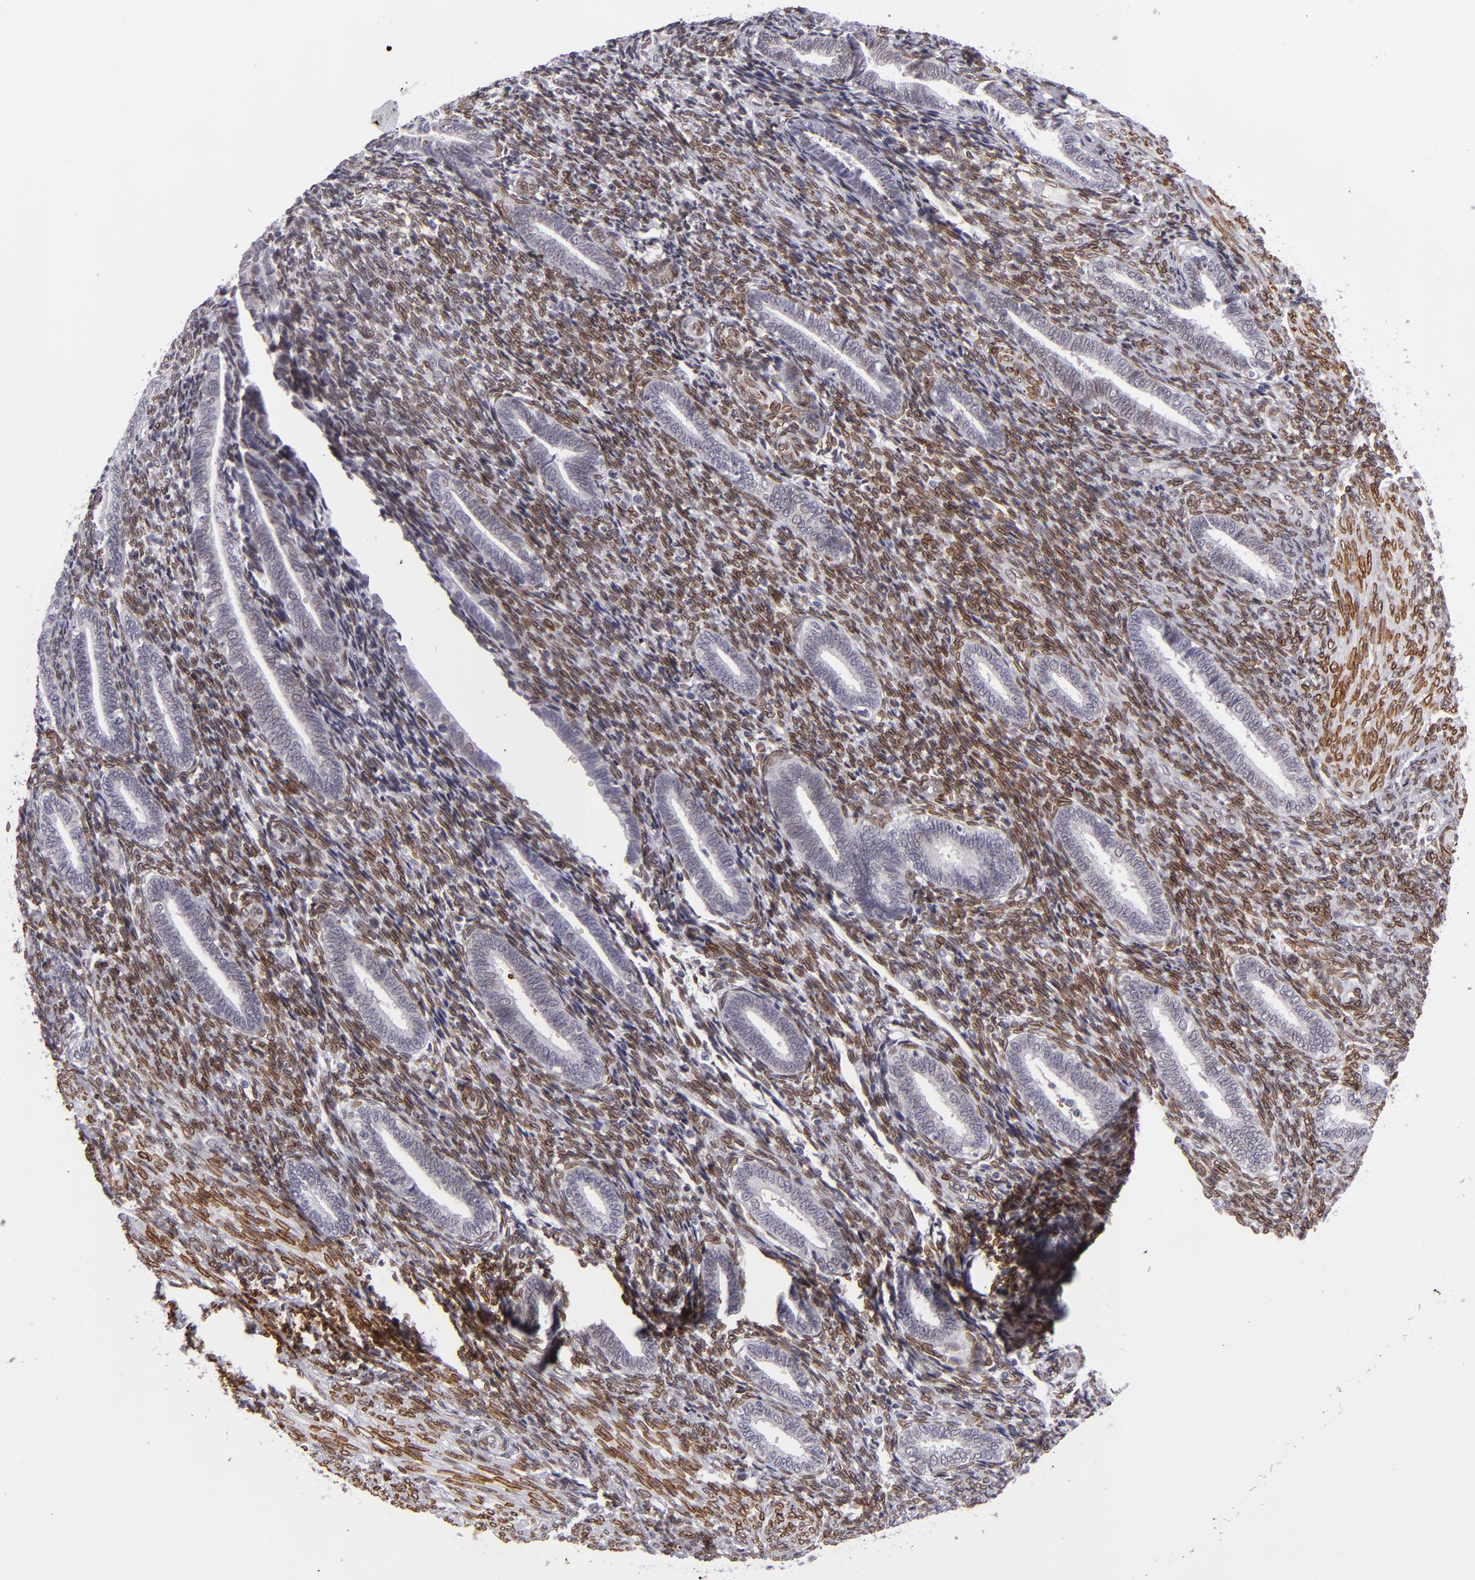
{"staining": {"intensity": "strong", "quantity": ">75%", "location": "nuclear"}, "tissue": "endometrium", "cell_type": "Cells in endometrial stroma", "image_type": "normal", "snomed": [{"axis": "morphology", "description": "Normal tissue, NOS"}, {"axis": "topography", "description": "Endometrium"}], "caption": "IHC of benign endometrium demonstrates high levels of strong nuclear expression in about >75% of cells in endometrial stroma.", "gene": "EMD", "patient": {"sex": "female", "age": 27}}